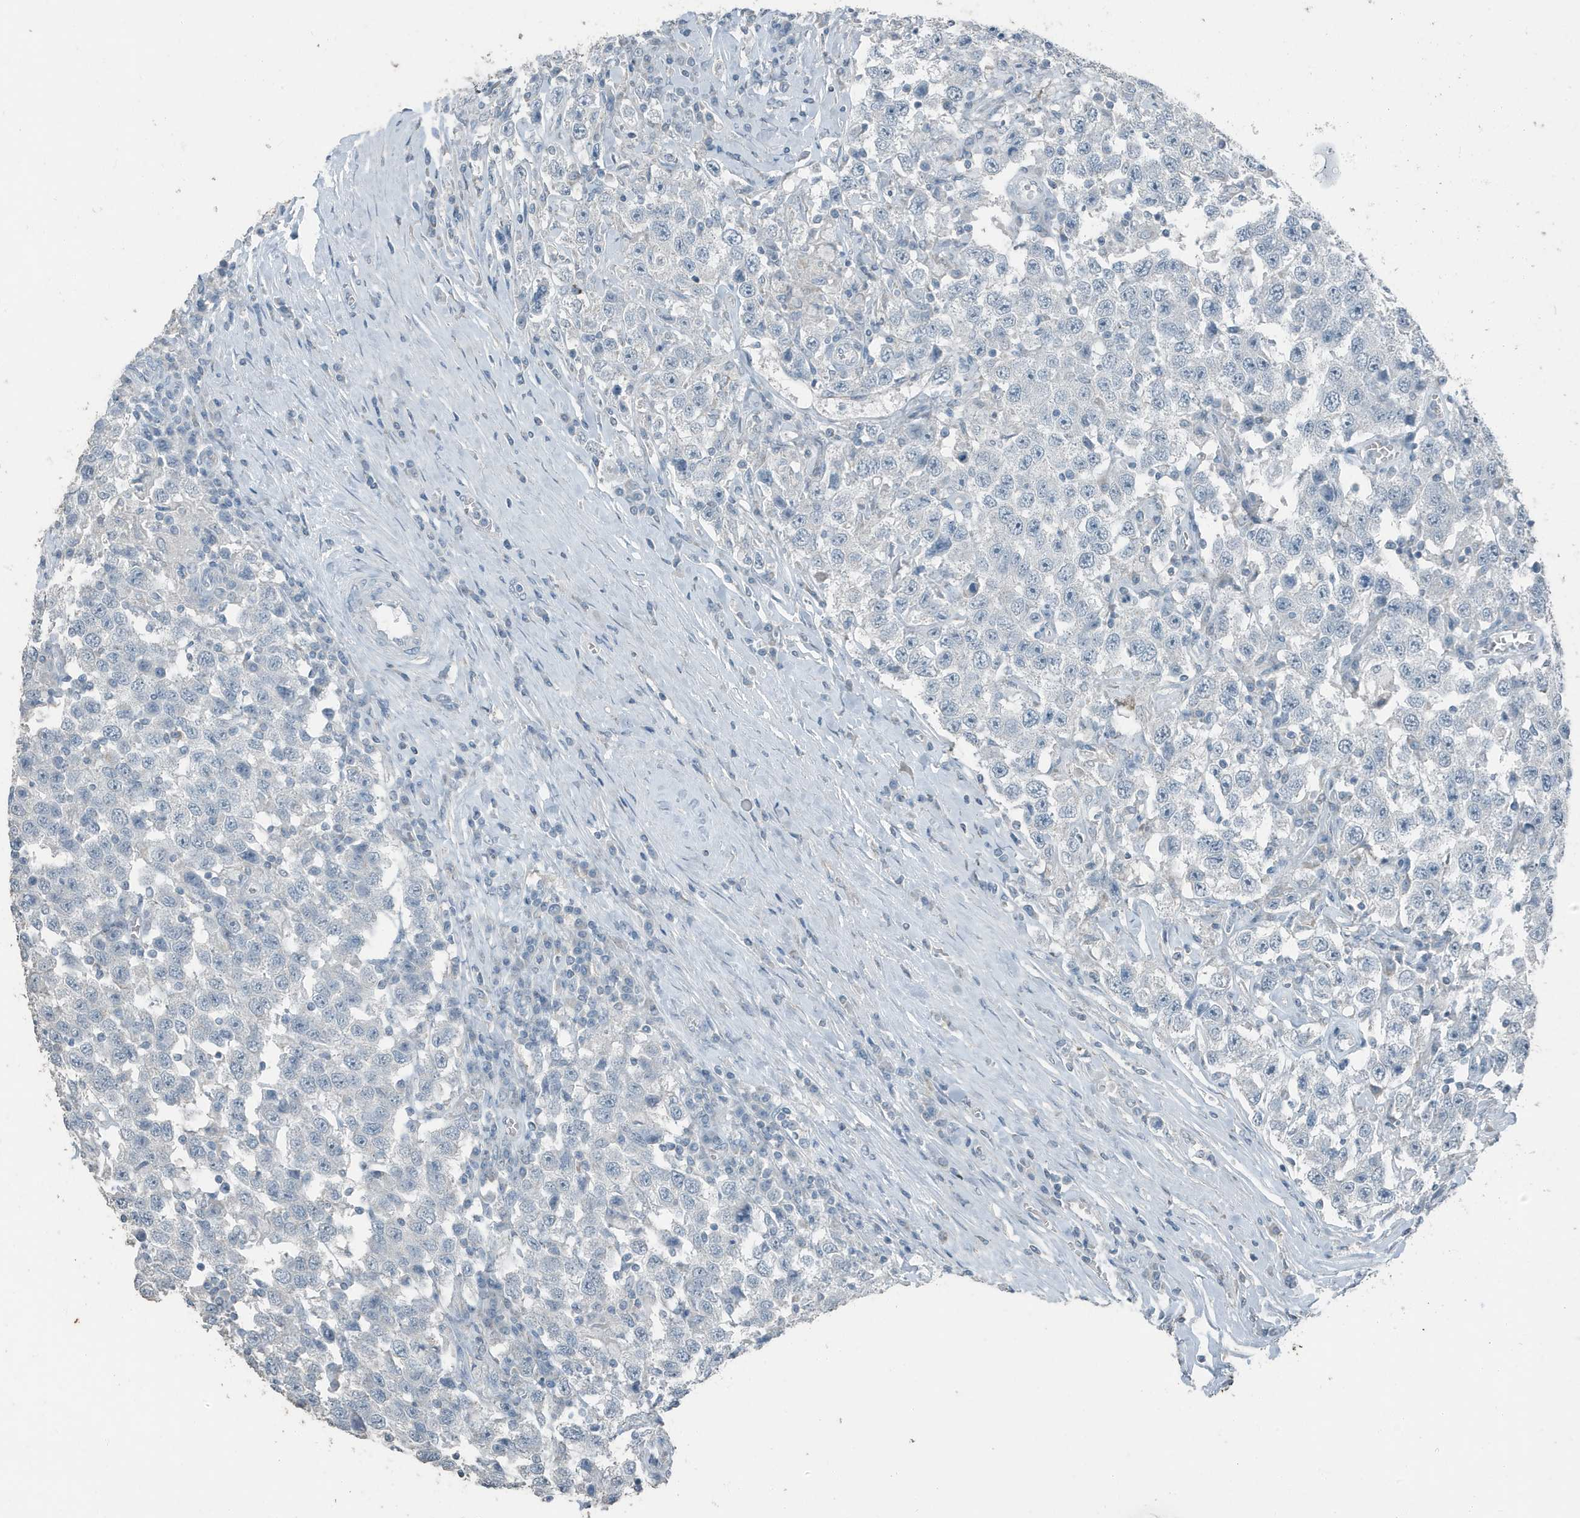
{"staining": {"intensity": "negative", "quantity": "none", "location": "none"}, "tissue": "testis cancer", "cell_type": "Tumor cells", "image_type": "cancer", "snomed": [{"axis": "morphology", "description": "Seminoma, NOS"}, {"axis": "topography", "description": "Testis"}], "caption": "Immunohistochemistry (IHC) of seminoma (testis) demonstrates no staining in tumor cells.", "gene": "FAM162A", "patient": {"sex": "male", "age": 41}}